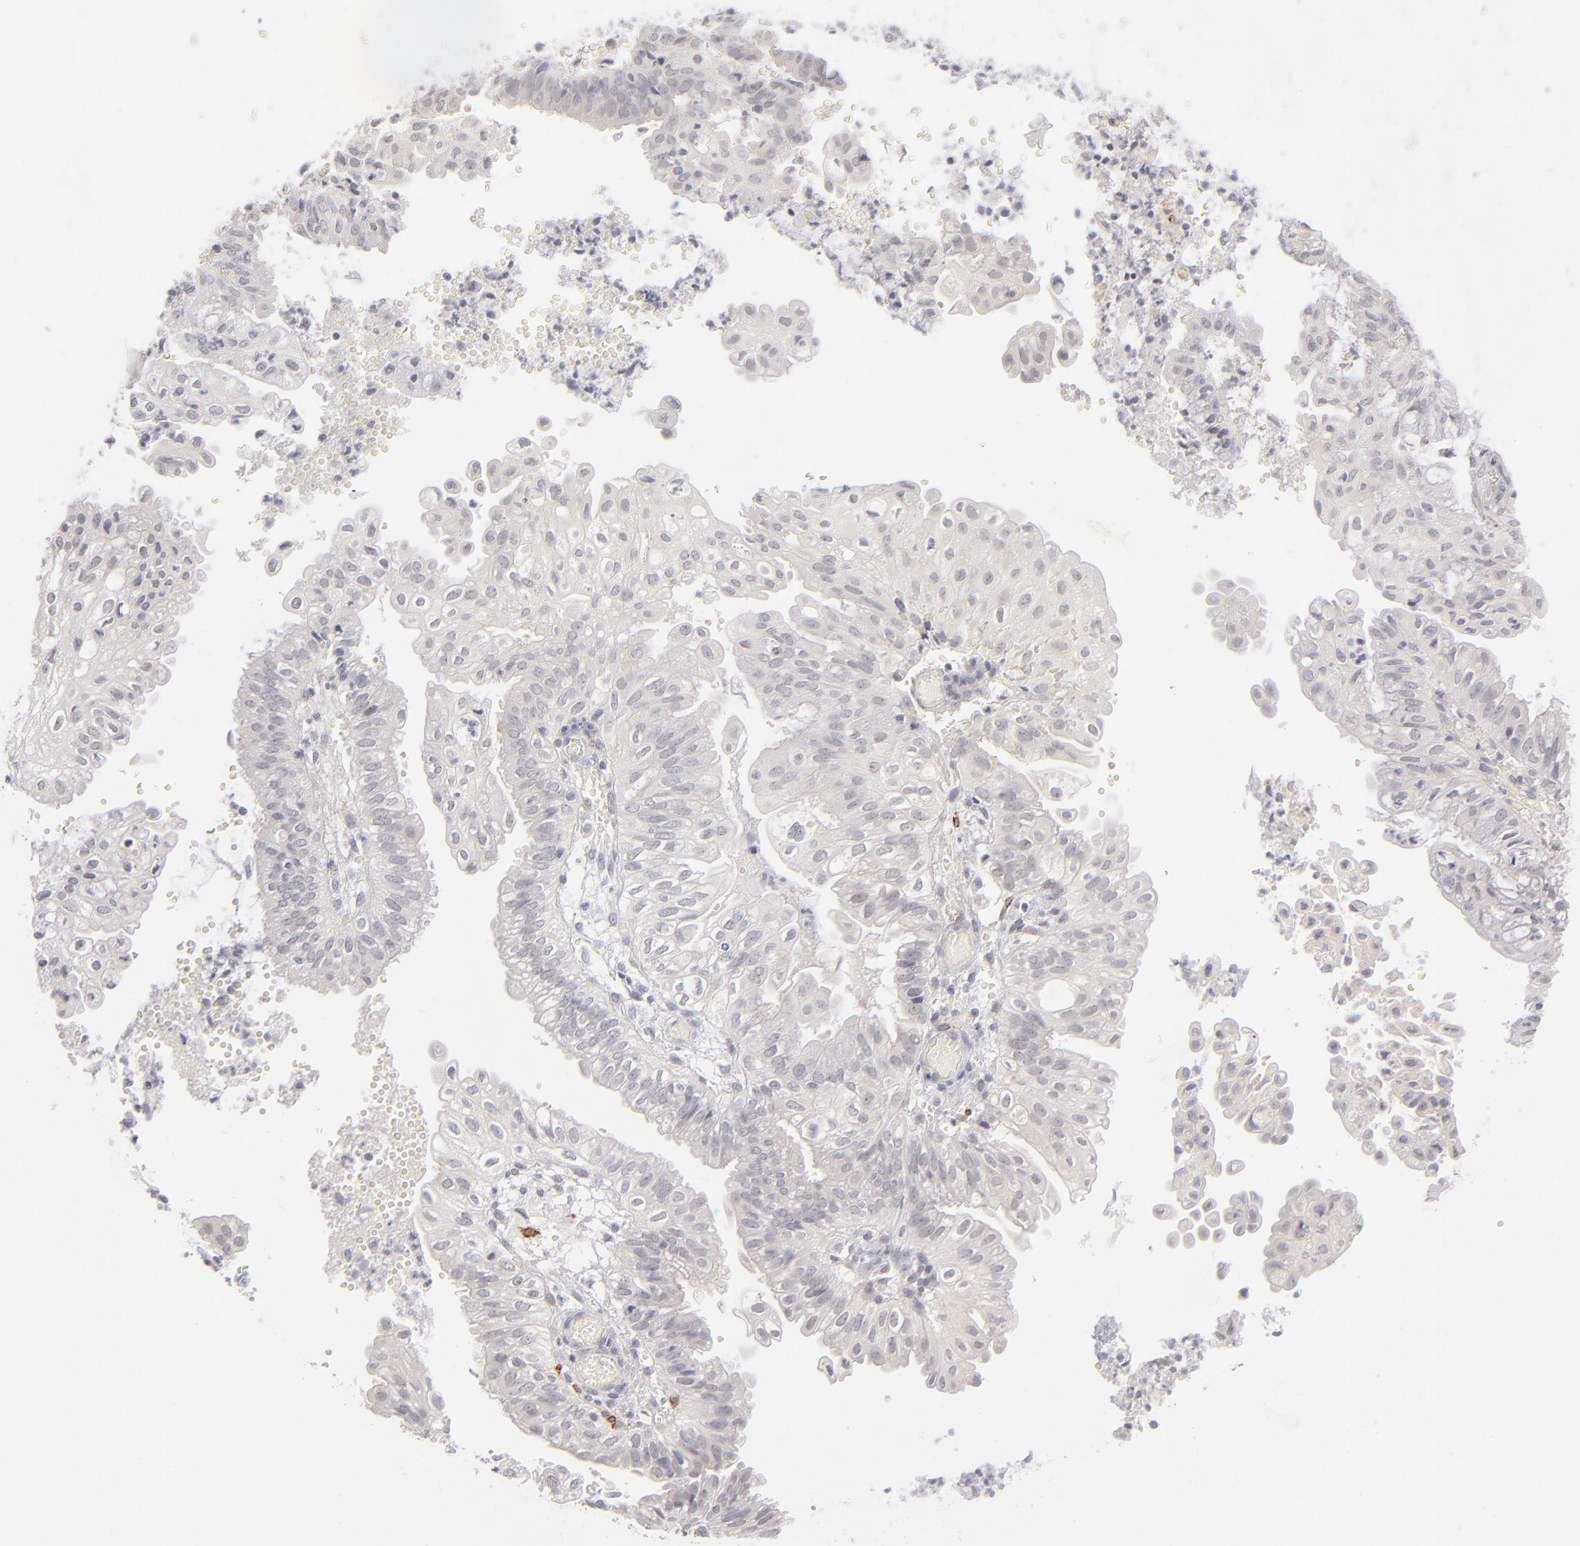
{"staining": {"intensity": "negative", "quantity": "none", "location": "none"}, "tissue": "endometrial cancer", "cell_type": "Tumor cells", "image_type": "cancer", "snomed": [{"axis": "morphology", "description": "Adenocarcinoma, NOS"}, {"axis": "topography", "description": "Endometrium"}], "caption": "Endometrial adenocarcinoma was stained to show a protein in brown. There is no significant expression in tumor cells. The staining is performed using DAB (3,3'-diaminobenzidine) brown chromogen with nuclei counter-stained in using hematoxylin.", "gene": "KIAA1210", "patient": {"sex": "female", "age": 55}}